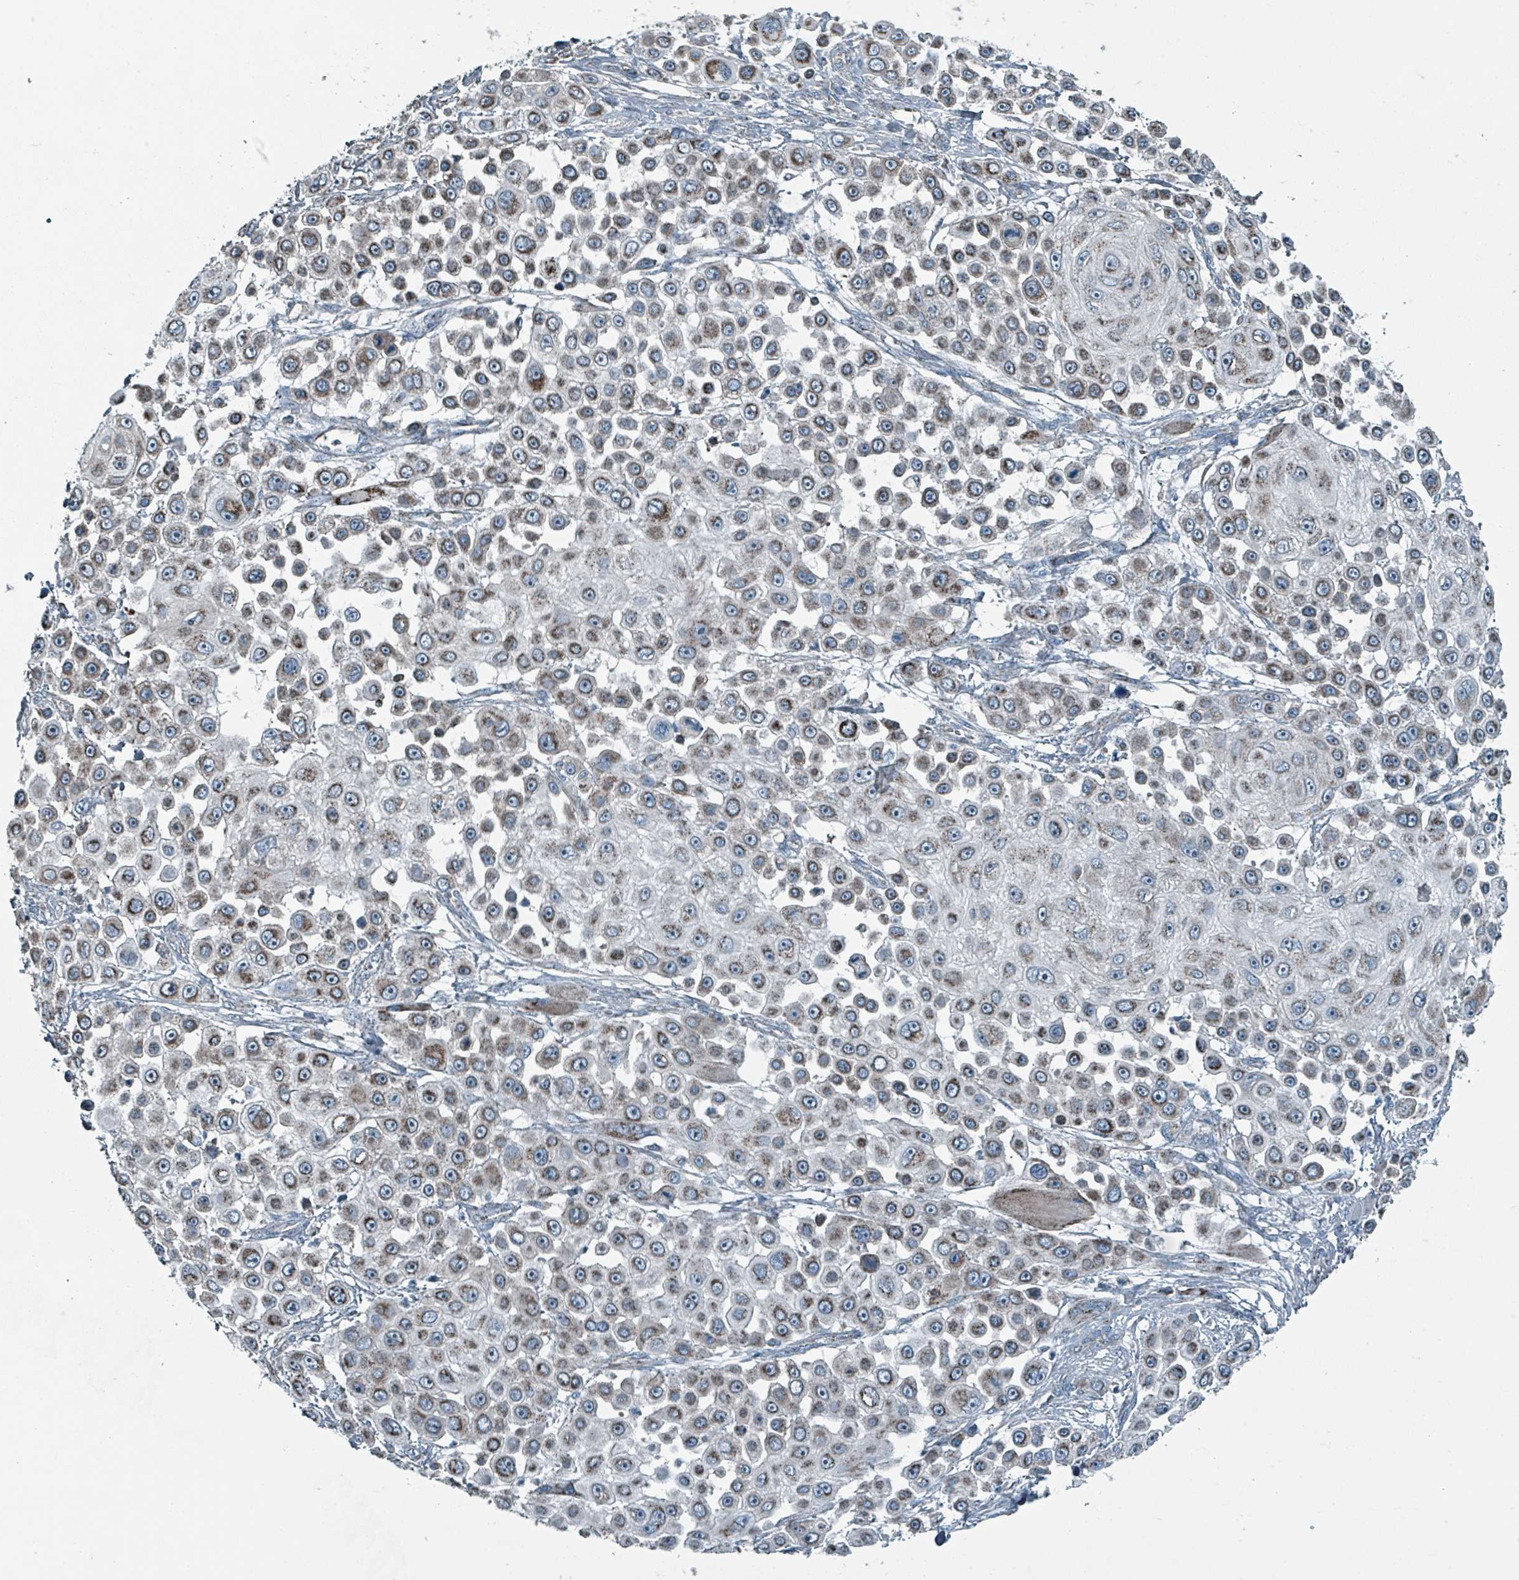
{"staining": {"intensity": "moderate", "quantity": ">75%", "location": "cytoplasmic/membranous"}, "tissue": "skin cancer", "cell_type": "Tumor cells", "image_type": "cancer", "snomed": [{"axis": "morphology", "description": "Squamous cell carcinoma, NOS"}, {"axis": "topography", "description": "Skin"}], "caption": "Squamous cell carcinoma (skin) stained with DAB (3,3'-diaminobenzidine) IHC demonstrates medium levels of moderate cytoplasmic/membranous expression in approximately >75% of tumor cells.", "gene": "ABHD18", "patient": {"sex": "male", "age": 67}}